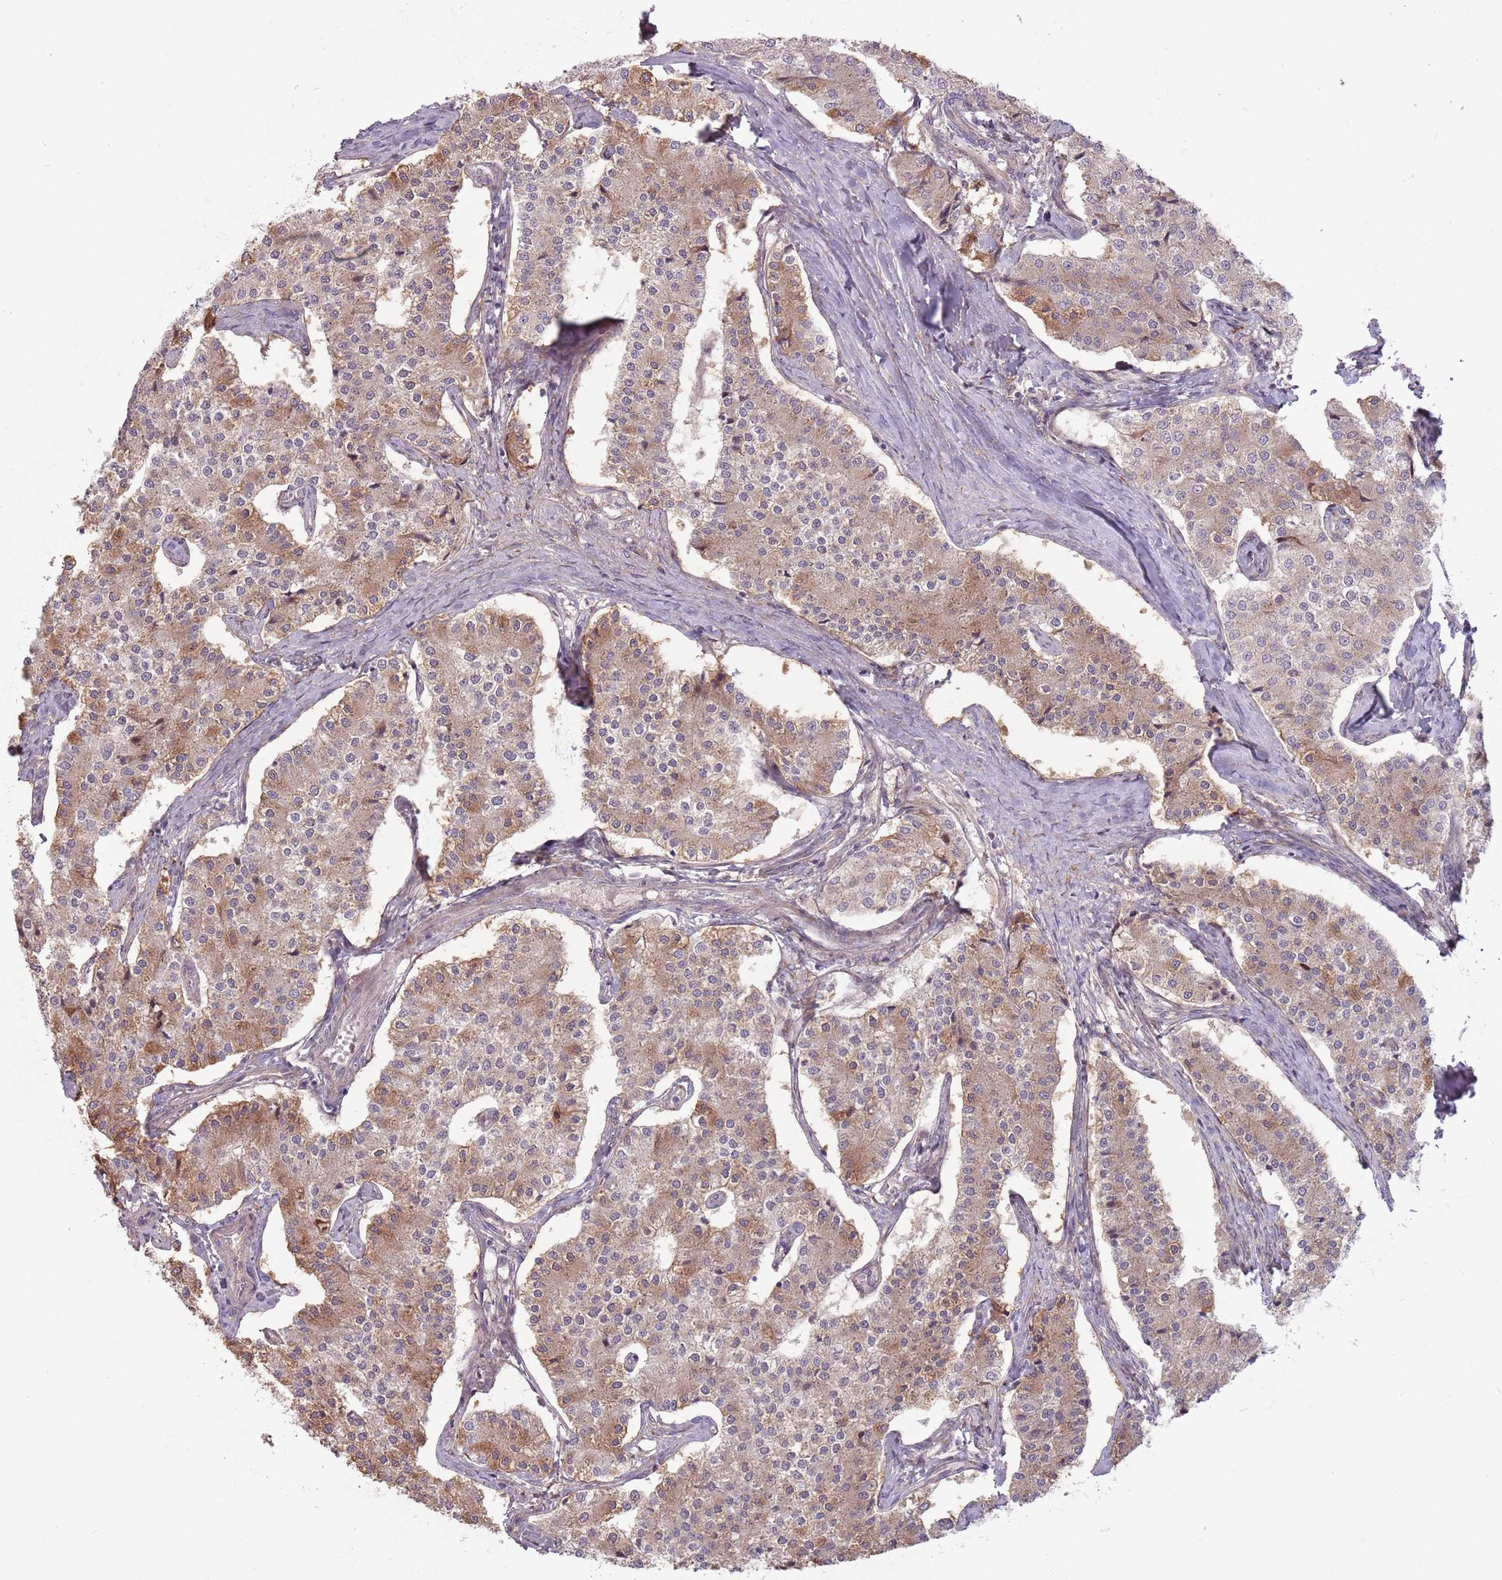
{"staining": {"intensity": "moderate", "quantity": "25%-75%", "location": "cytoplasmic/membranous"}, "tissue": "carcinoid", "cell_type": "Tumor cells", "image_type": "cancer", "snomed": [{"axis": "morphology", "description": "Carcinoid, malignant, NOS"}, {"axis": "topography", "description": "Colon"}], "caption": "Human carcinoid stained with a brown dye shows moderate cytoplasmic/membranous positive positivity in about 25%-75% of tumor cells.", "gene": "CCDC150", "patient": {"sex": "female", "age": 52}}